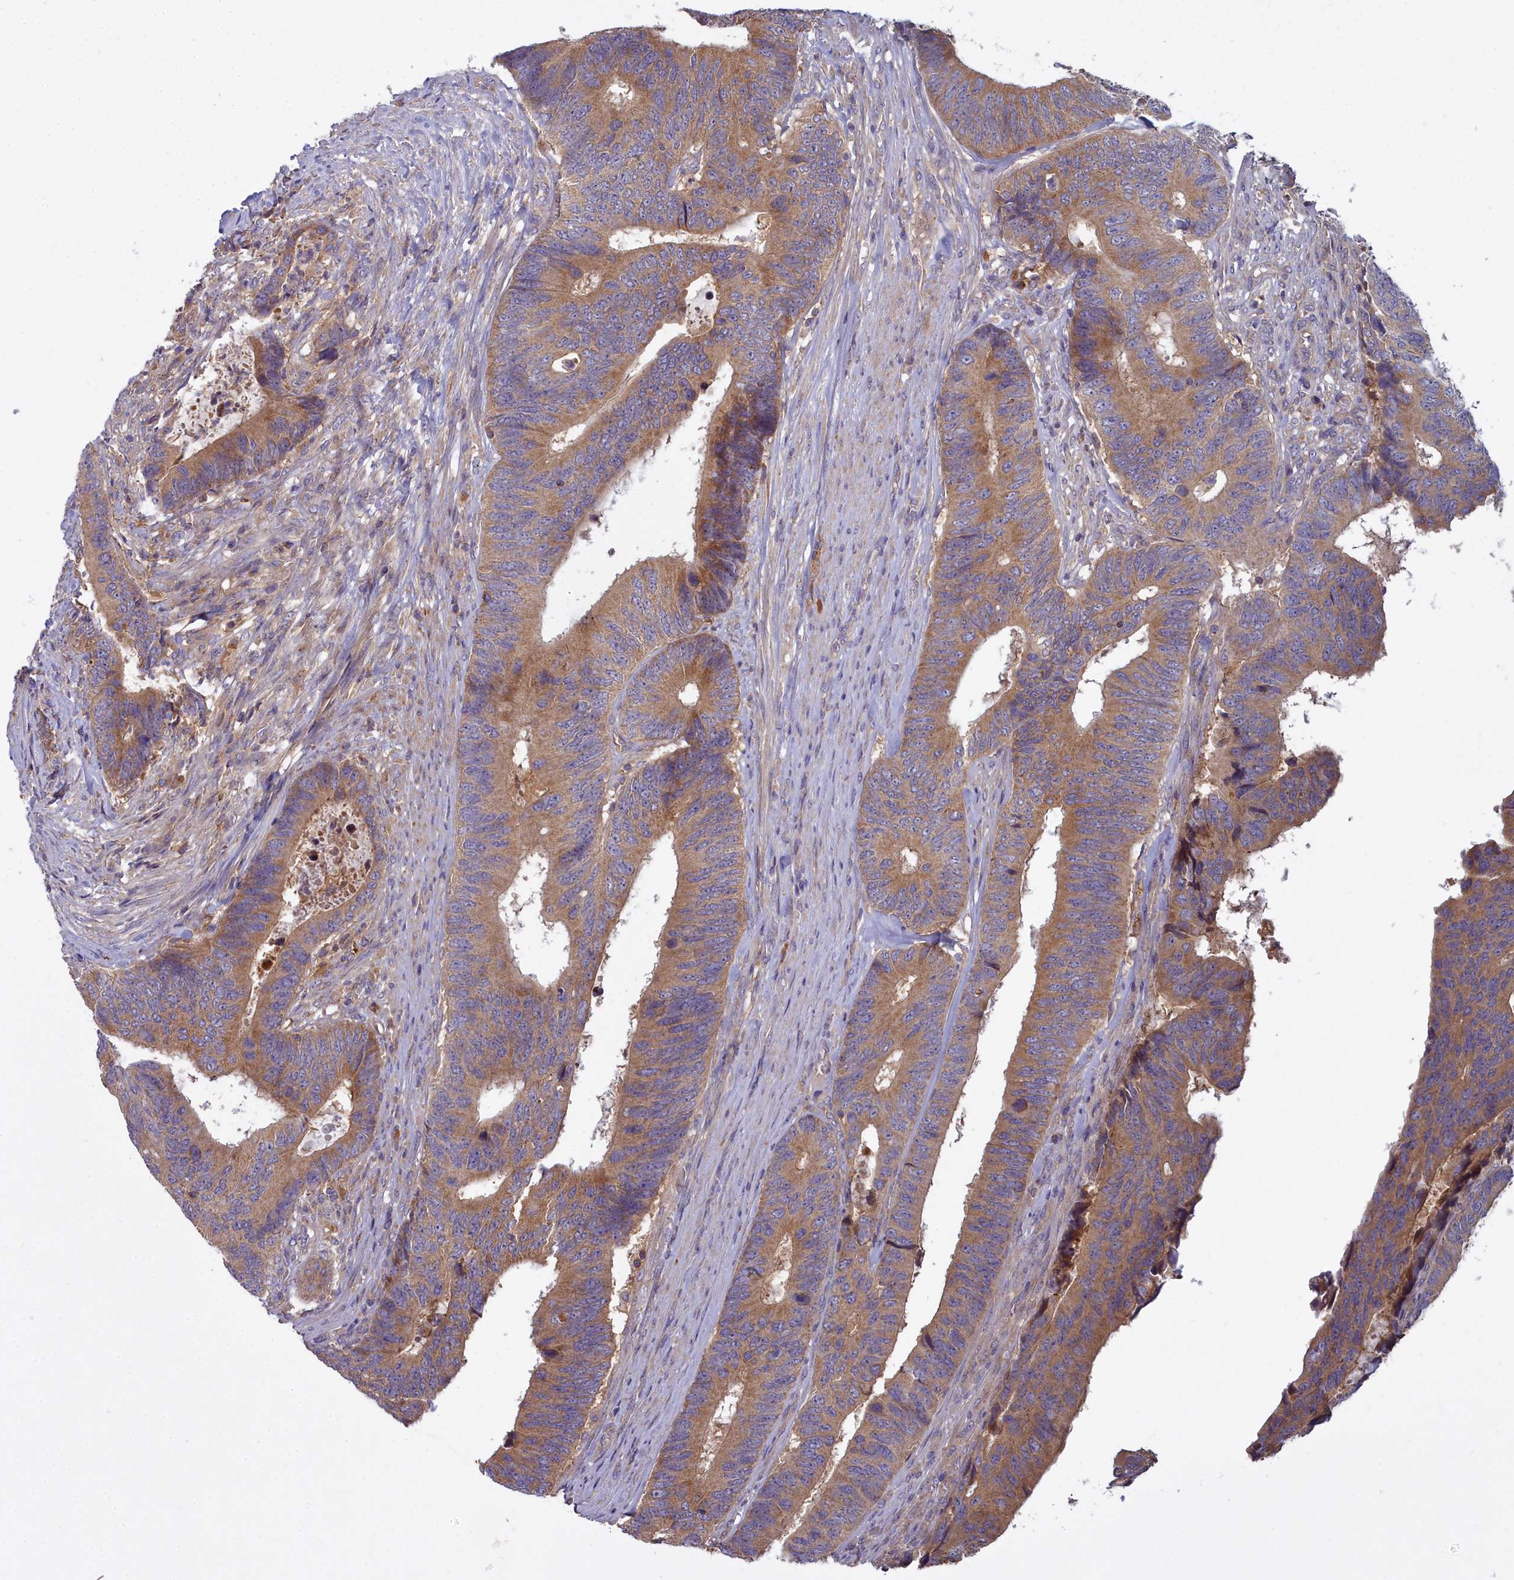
{"staining": {"intensity": "moderate", "quantity": ">75%", "location": "cytoplasmic/membranous"}, "tissue": "colorectal cancer", "cell_type": "Tumor cells", "image_type": "cancer", "snomed": [{"axis": "morphology", "description": "Adenocarcinoma, NOS"}, {"axis": "topography", "description": "Colon"}], "caption": "The micrograph exhibits immunohistochemical staining of adenocarcinoma (colorectal). There is moderate cytoplasmic/membranous expression is seen in approximately >75% of tumor cells.", "gene": "CCDC167", "patient": {"sex": "male", "age": 87}}